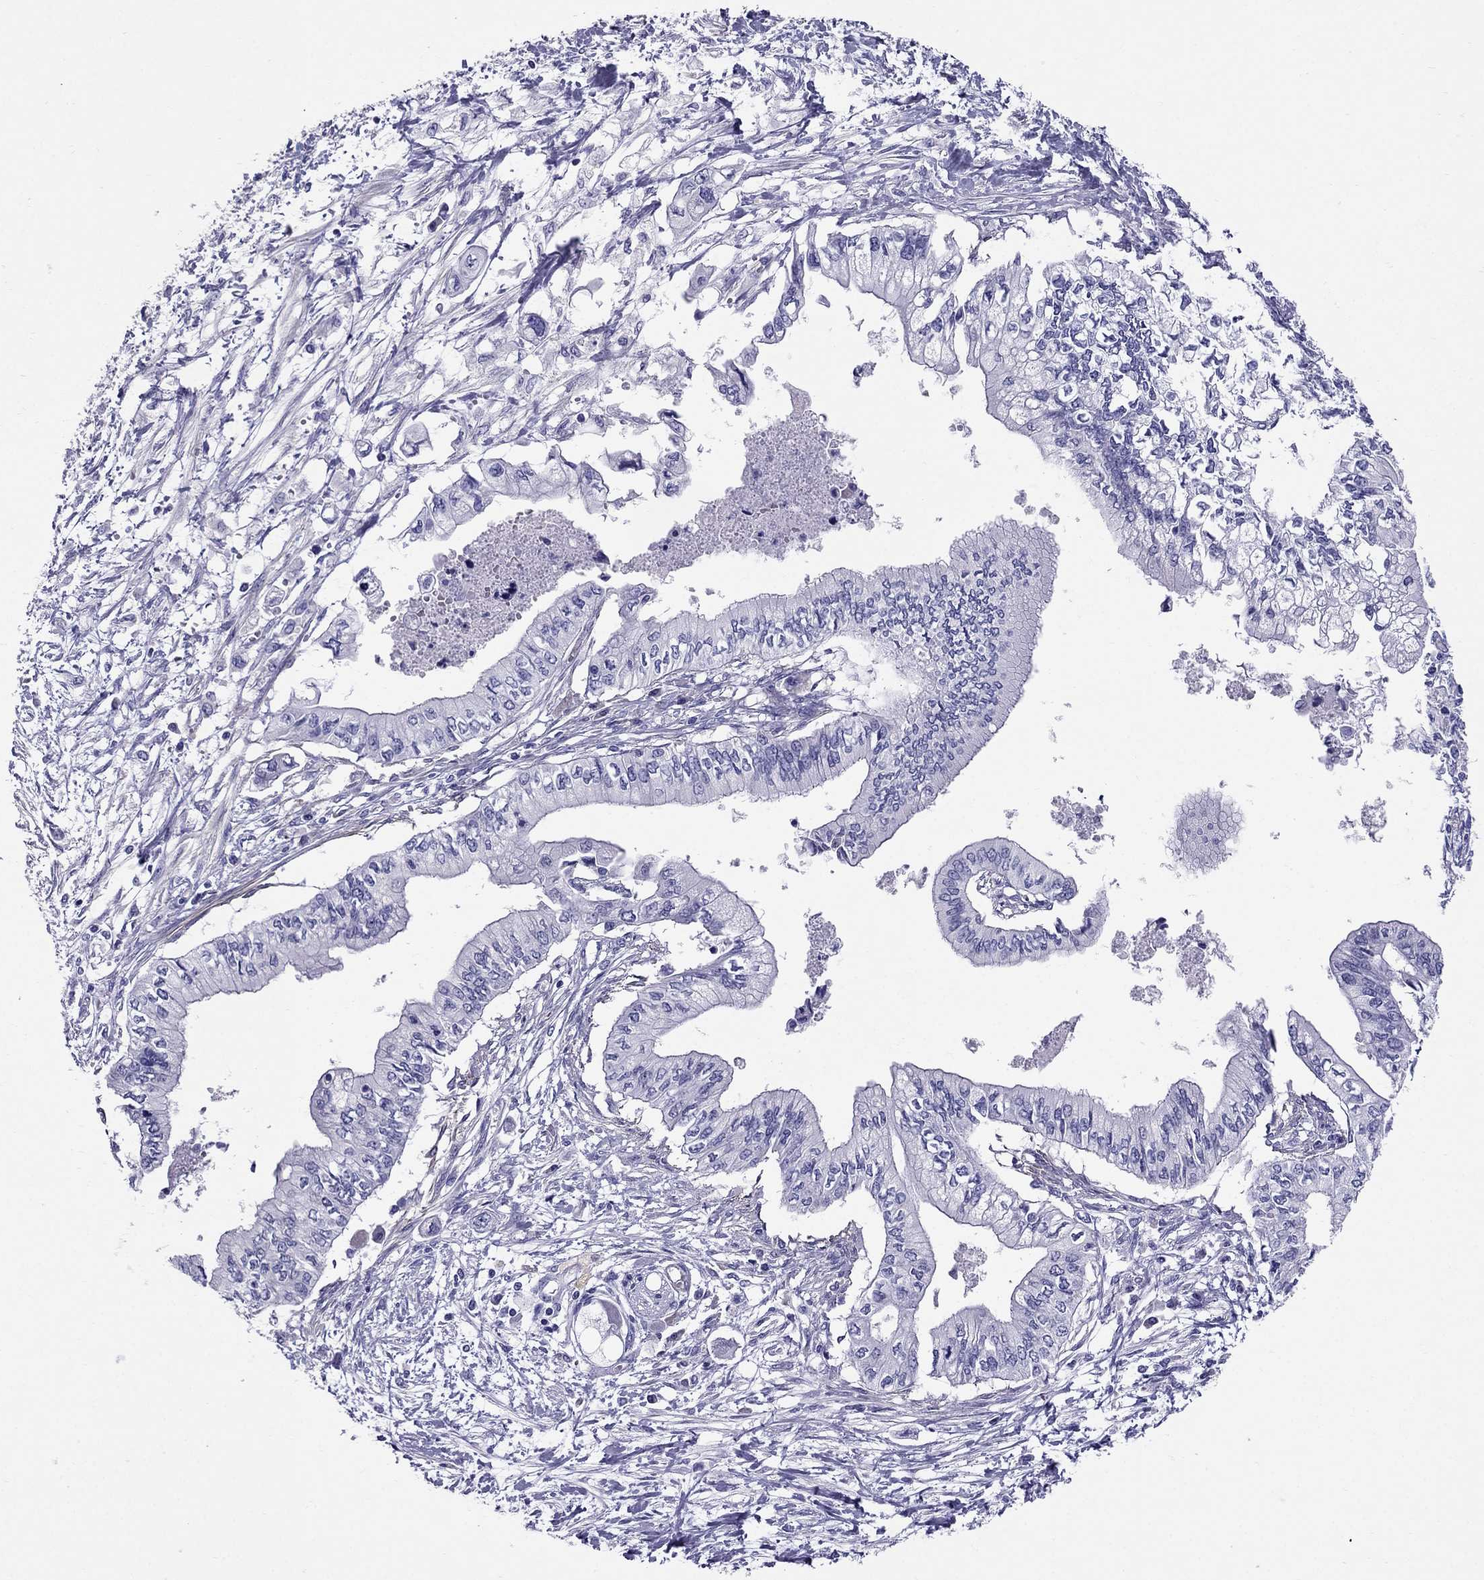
{"staining": {"intensity": "negative", "quantity": "none", "location": "none"}, "tissue": "pancreatic cancer", "cell_type": "Tumor cells", "image_type": "cancer", "snomed": [{"axis": "morphology", "description": "Adenocarcinoma, NOS"}, {"axis": "topography", "description": "Pancreas"}], "caption": "DAB immunohistochemical staining of human pancreatic cancer exhibits no significant staining in tumor cells. The staining is performed using DAB (3,3'-diaminobenzidine) brown chromogen with nuclei counter-stained in using hematoxylin.", "gene": "GPR50", "patient": {"sex": "female", "age": 61}}